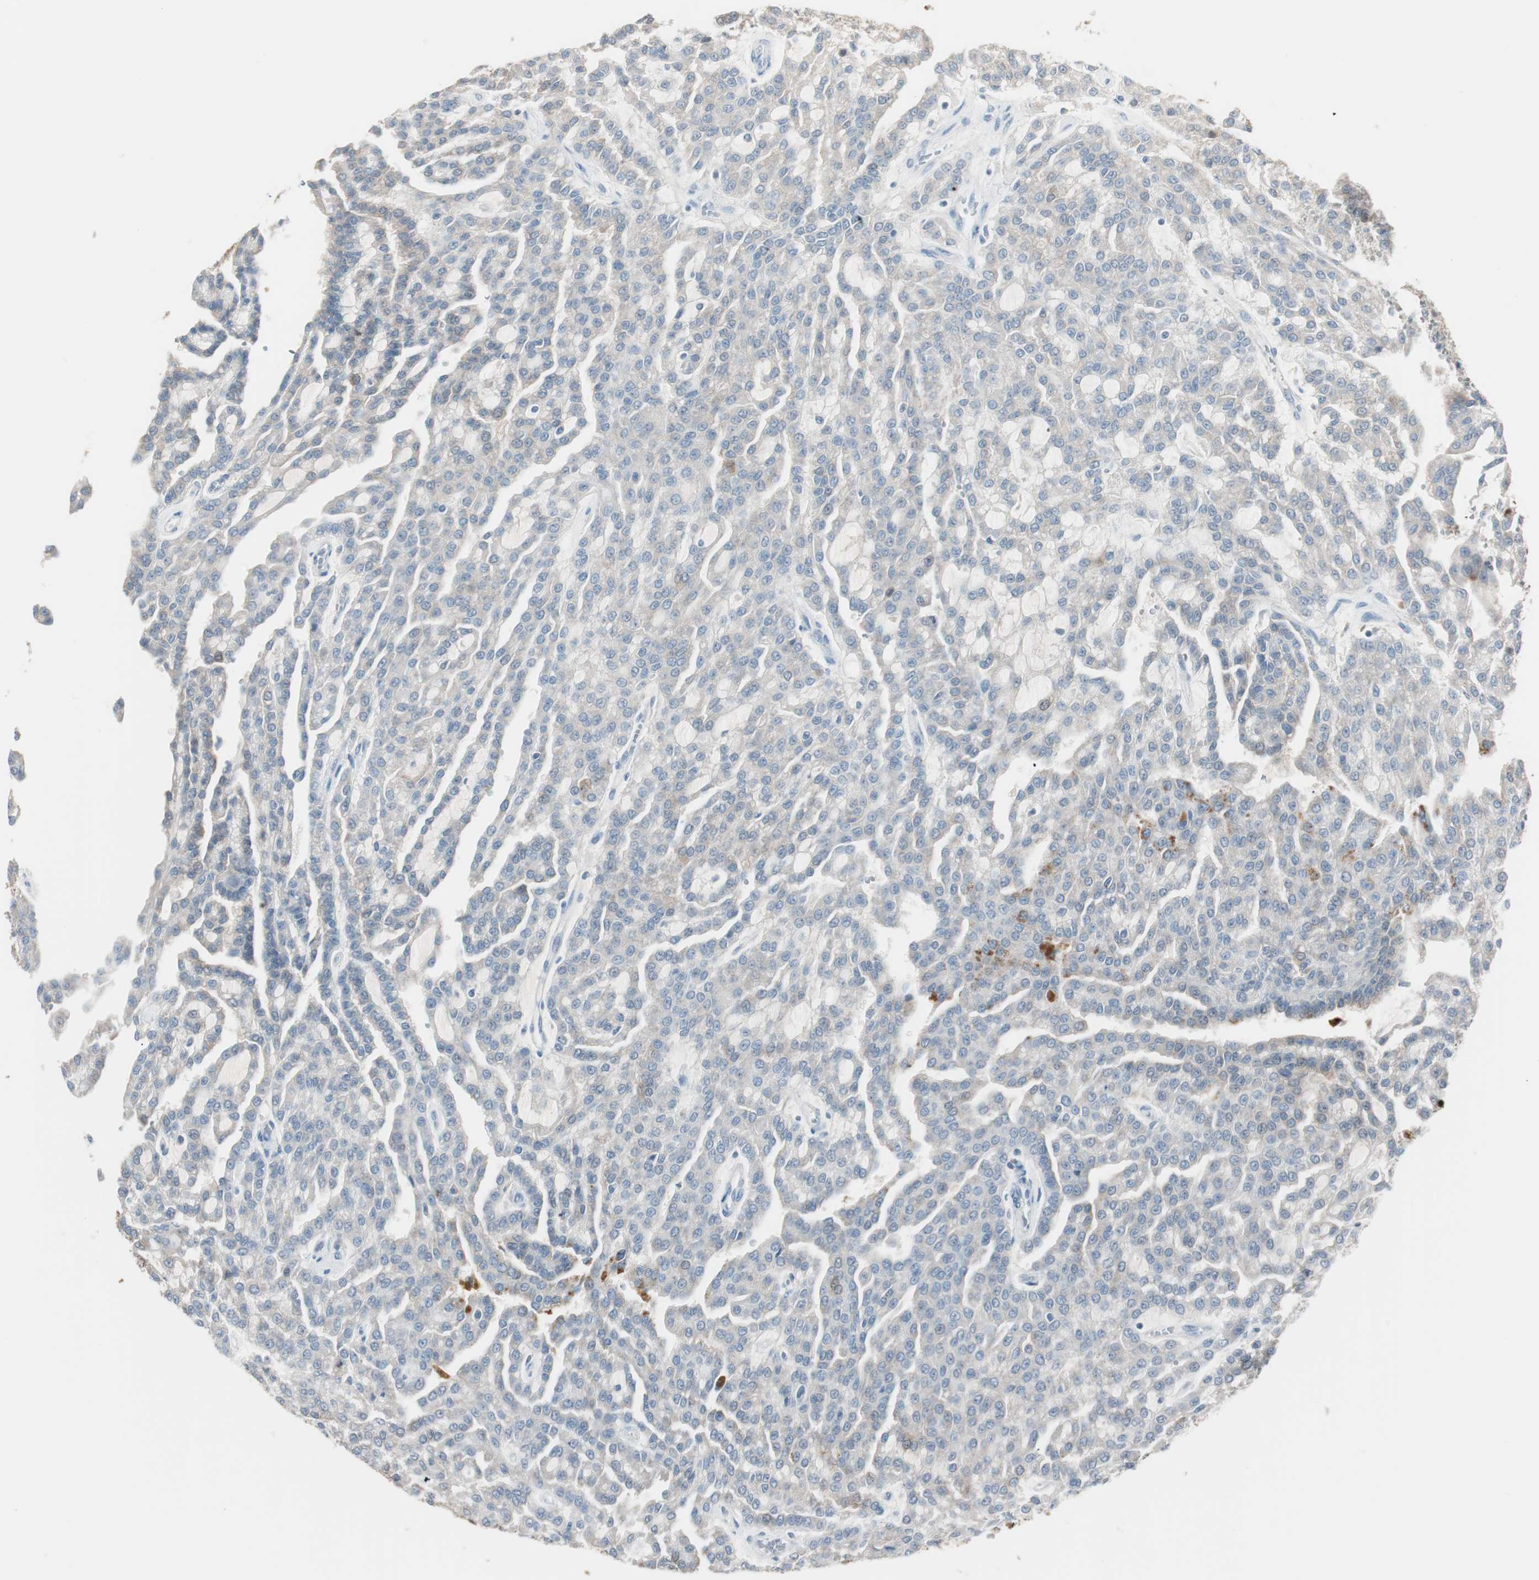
{"staining": {"intensity": "negative", "quantity": "none", "location": "none"}, "tissue": "renal cancer", "cell_type": "Tumor cells", "image_type": "cancer", "snomed": [{"axis": "morphology", "description": "Adenocarcinoma, NOS"}, {"axis": "topography", "description": "Kidney"}], "caption": "Immunohistochemistry of human adenocarcinoma (renal) shows no positivity in tumor cells.", "gene": "KHK", "patient": {"sex": "male", "age": 63}}